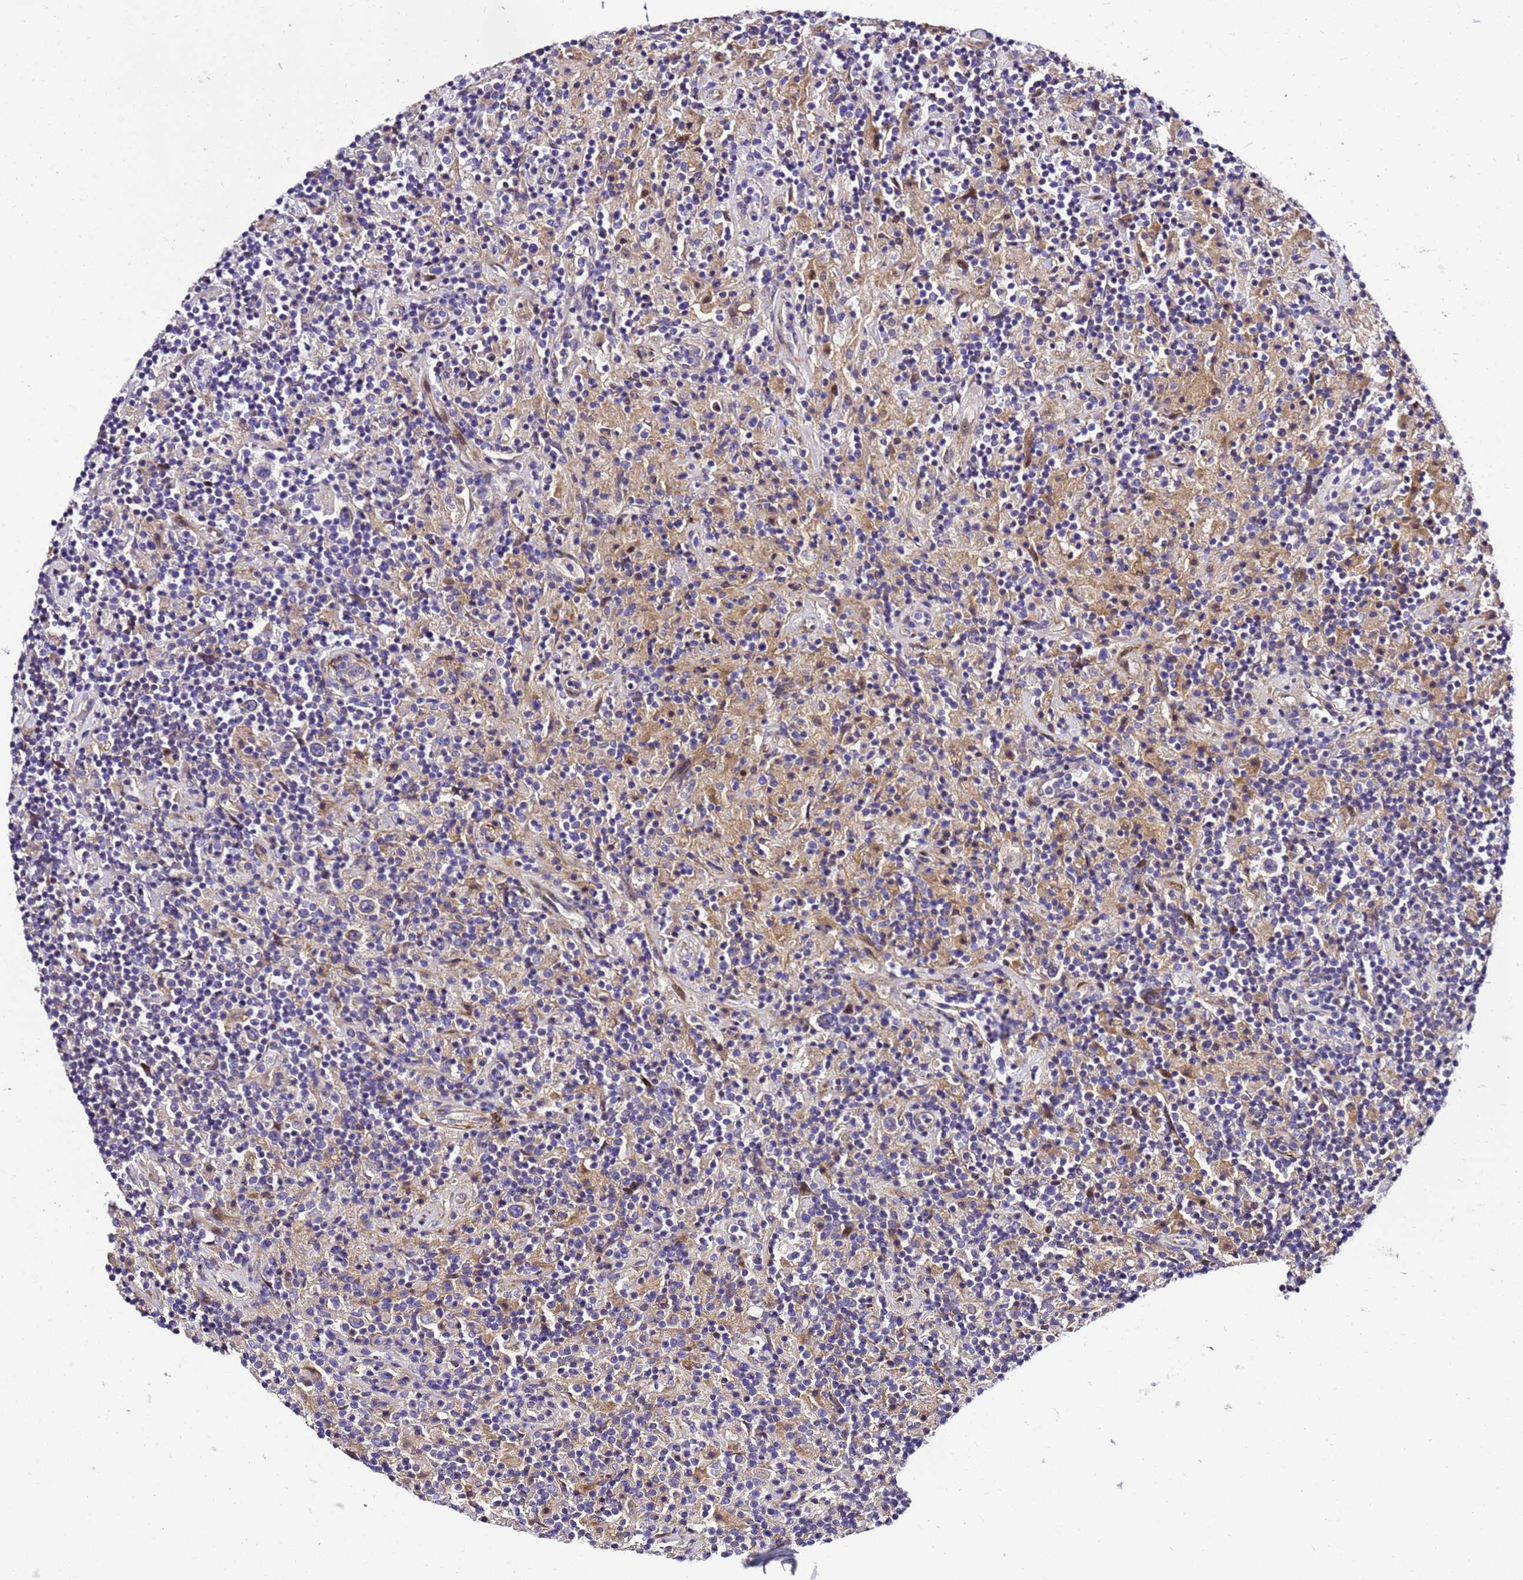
{"staining": {"intensity": "weak", "quantity": "25%-75%", "location": "cytoplasmic/membranous"}, "tissue": "lymphoma", "cell_type": "Tumor cells", "image_type": "cancer", "snomed": [{"axis": "morphology", "description": "Hodgkin's disease, NOS"}, {"axis": "topography", "description": "Lymph node"}], "caption": "Protein expression analysis of human Hodgkin's disease reveals weak cytoplasmic/membranous expression in about 25%-75% of tumor cells.", "gene": "ZNF417", "patient": {"sex": "male", "age": 70}}